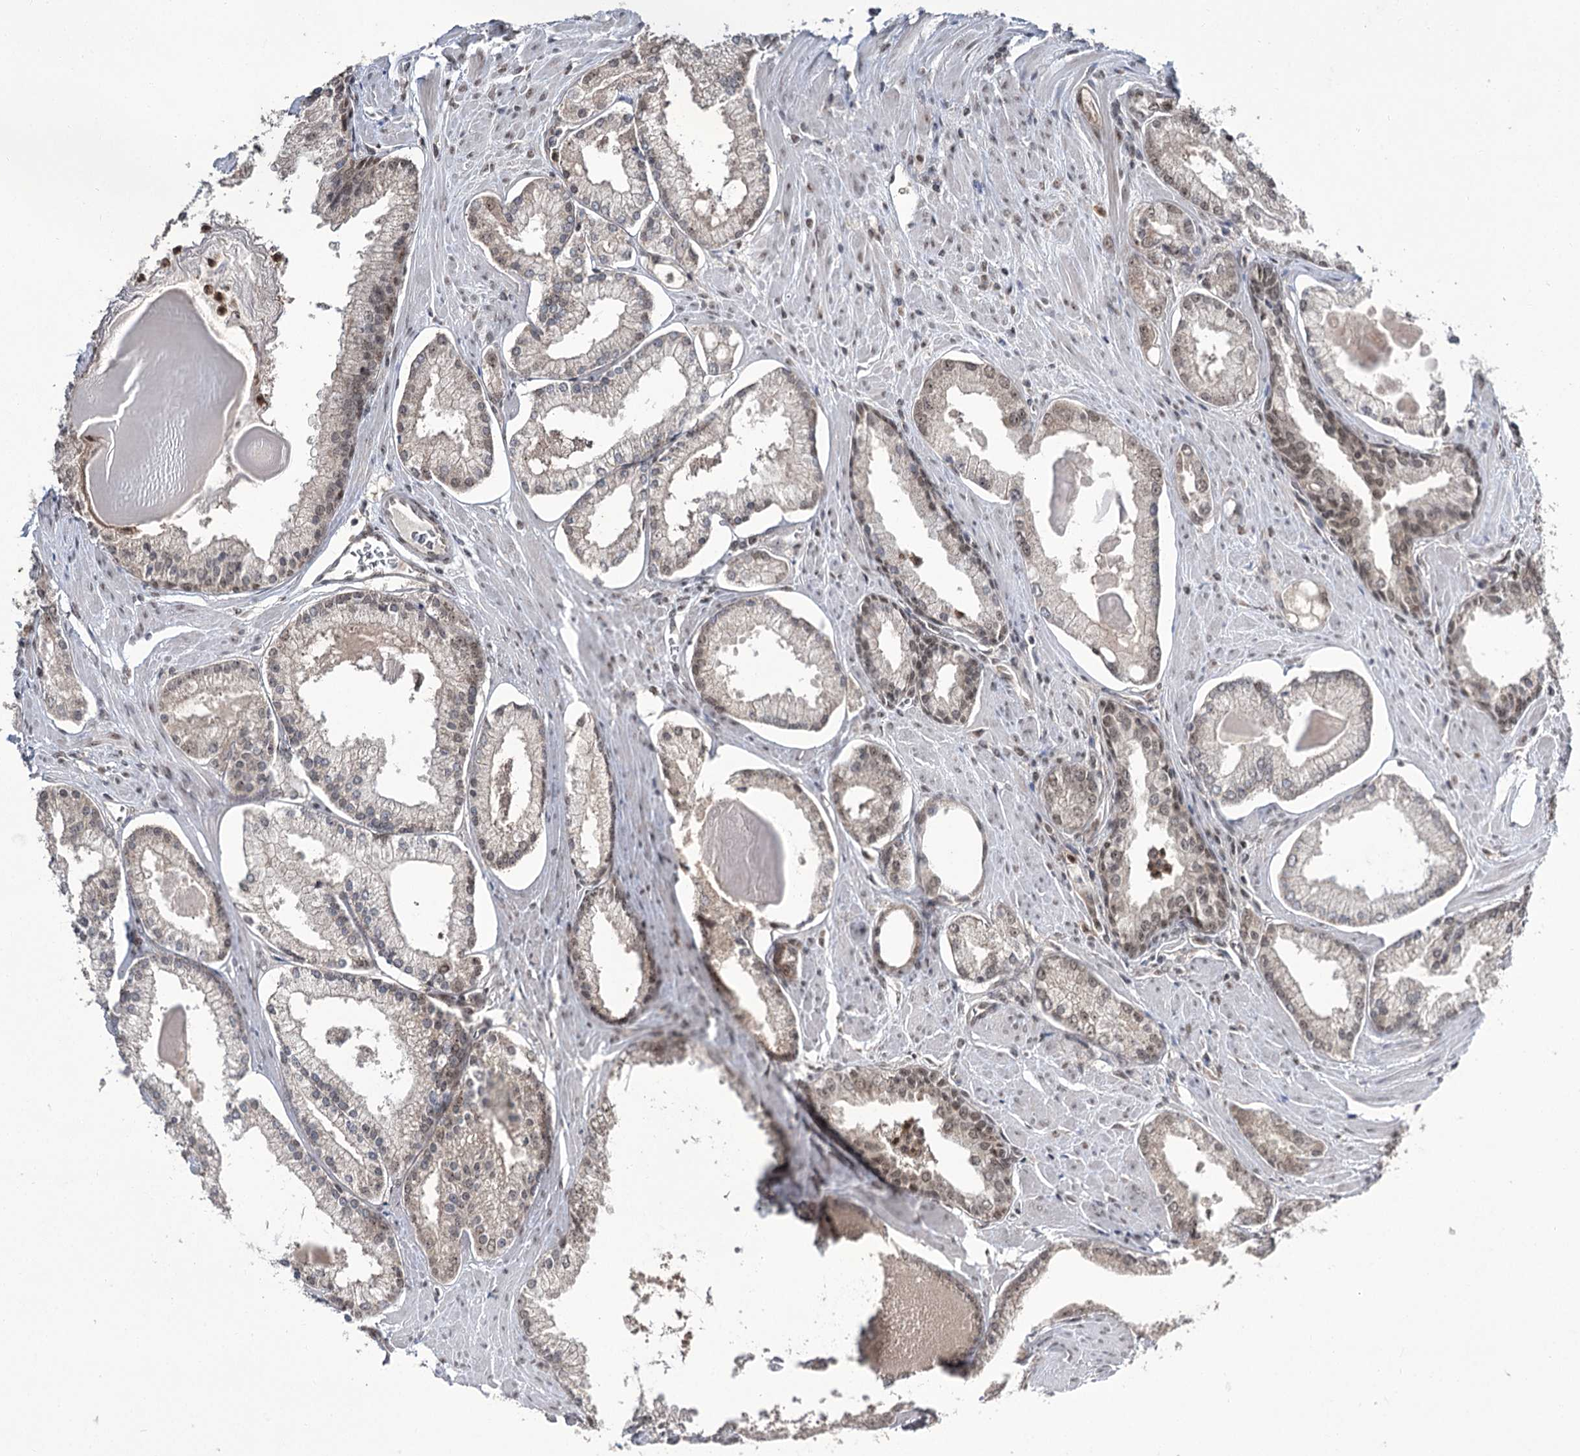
{"staining": {"intensity": "weak", "quantity": "<25%", "location": "cytoplasmic/membranous,nuclear"}, "tissue": "prostate cancer", "cell_type": "Tumor cells", "image_type": "cancer", "snomed": [{"axis": "morphology", "description": "Adenocarcinoma, Low grade"}, {"axis": "topography", "description": "Prostate"}], "caption": "Human prostate cancer (adenocarcinoma (low-grade)) stained for a protein using immunohistochemistry (IHC) demonstrates no expression in tumor cells.", "gene": "ERCC3", "patient": {"sex": "male", "age": 54}}